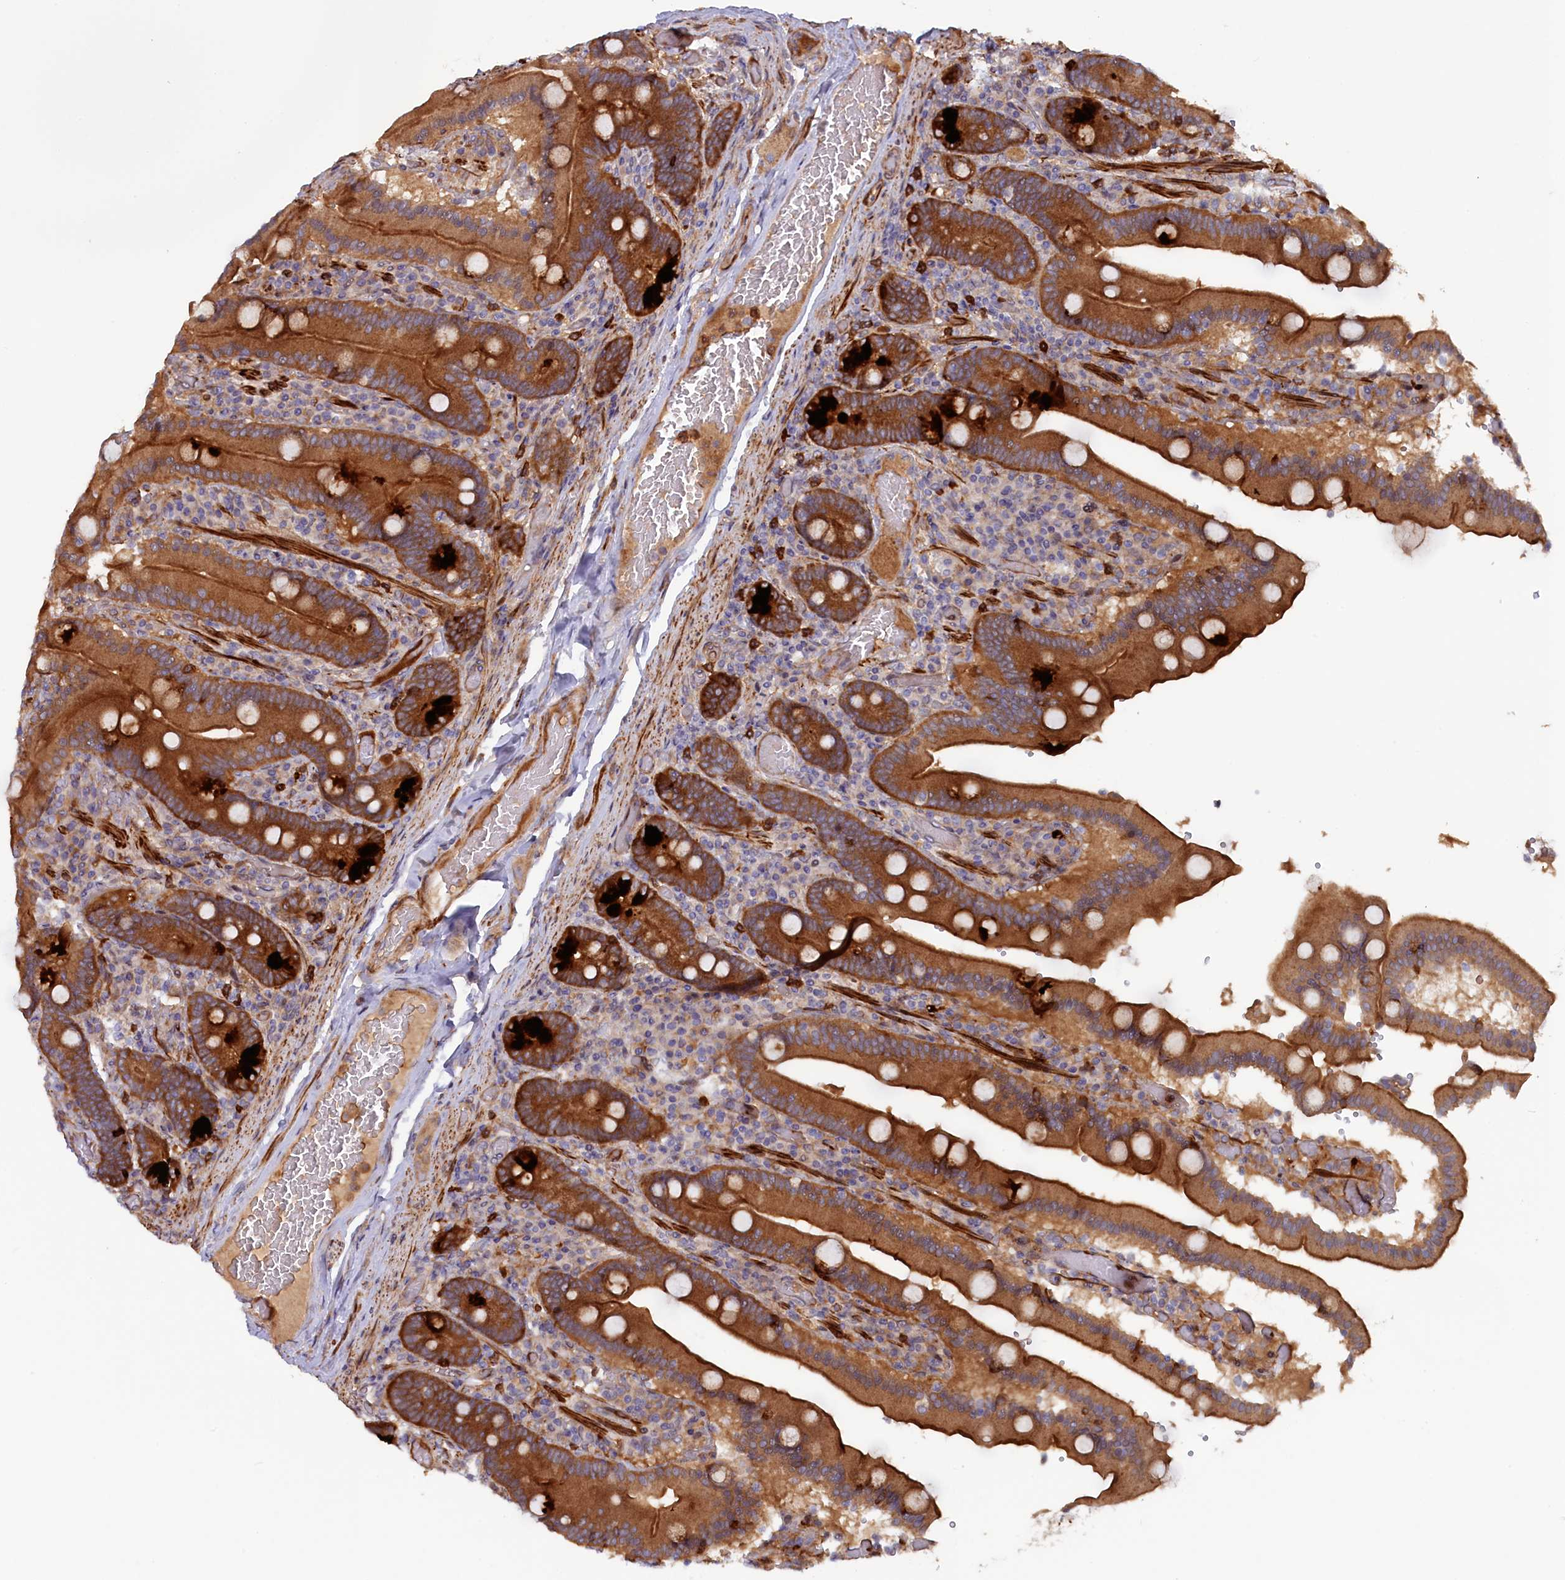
{"staining": {"intensity": "strong", "quantity": ">75%", "location": "cytoplasmic/membranous"}, "tissue": "duodenum", "cell_type": "Glandular cells", "image_type": "normal", "snomed": [{"axis": "morphology", "description": "Normal tissue, NOS"}, {"axis": "topography", "description": "Duodenum"}], "caption": "Immunohistochemical staining of unremarkable human duodenum displays strong cytoplasmic/membranous protein expression in about >75% of glandular cells.", "gene": "FERMT1", "patient": {"sex": "female", "age": 62}}